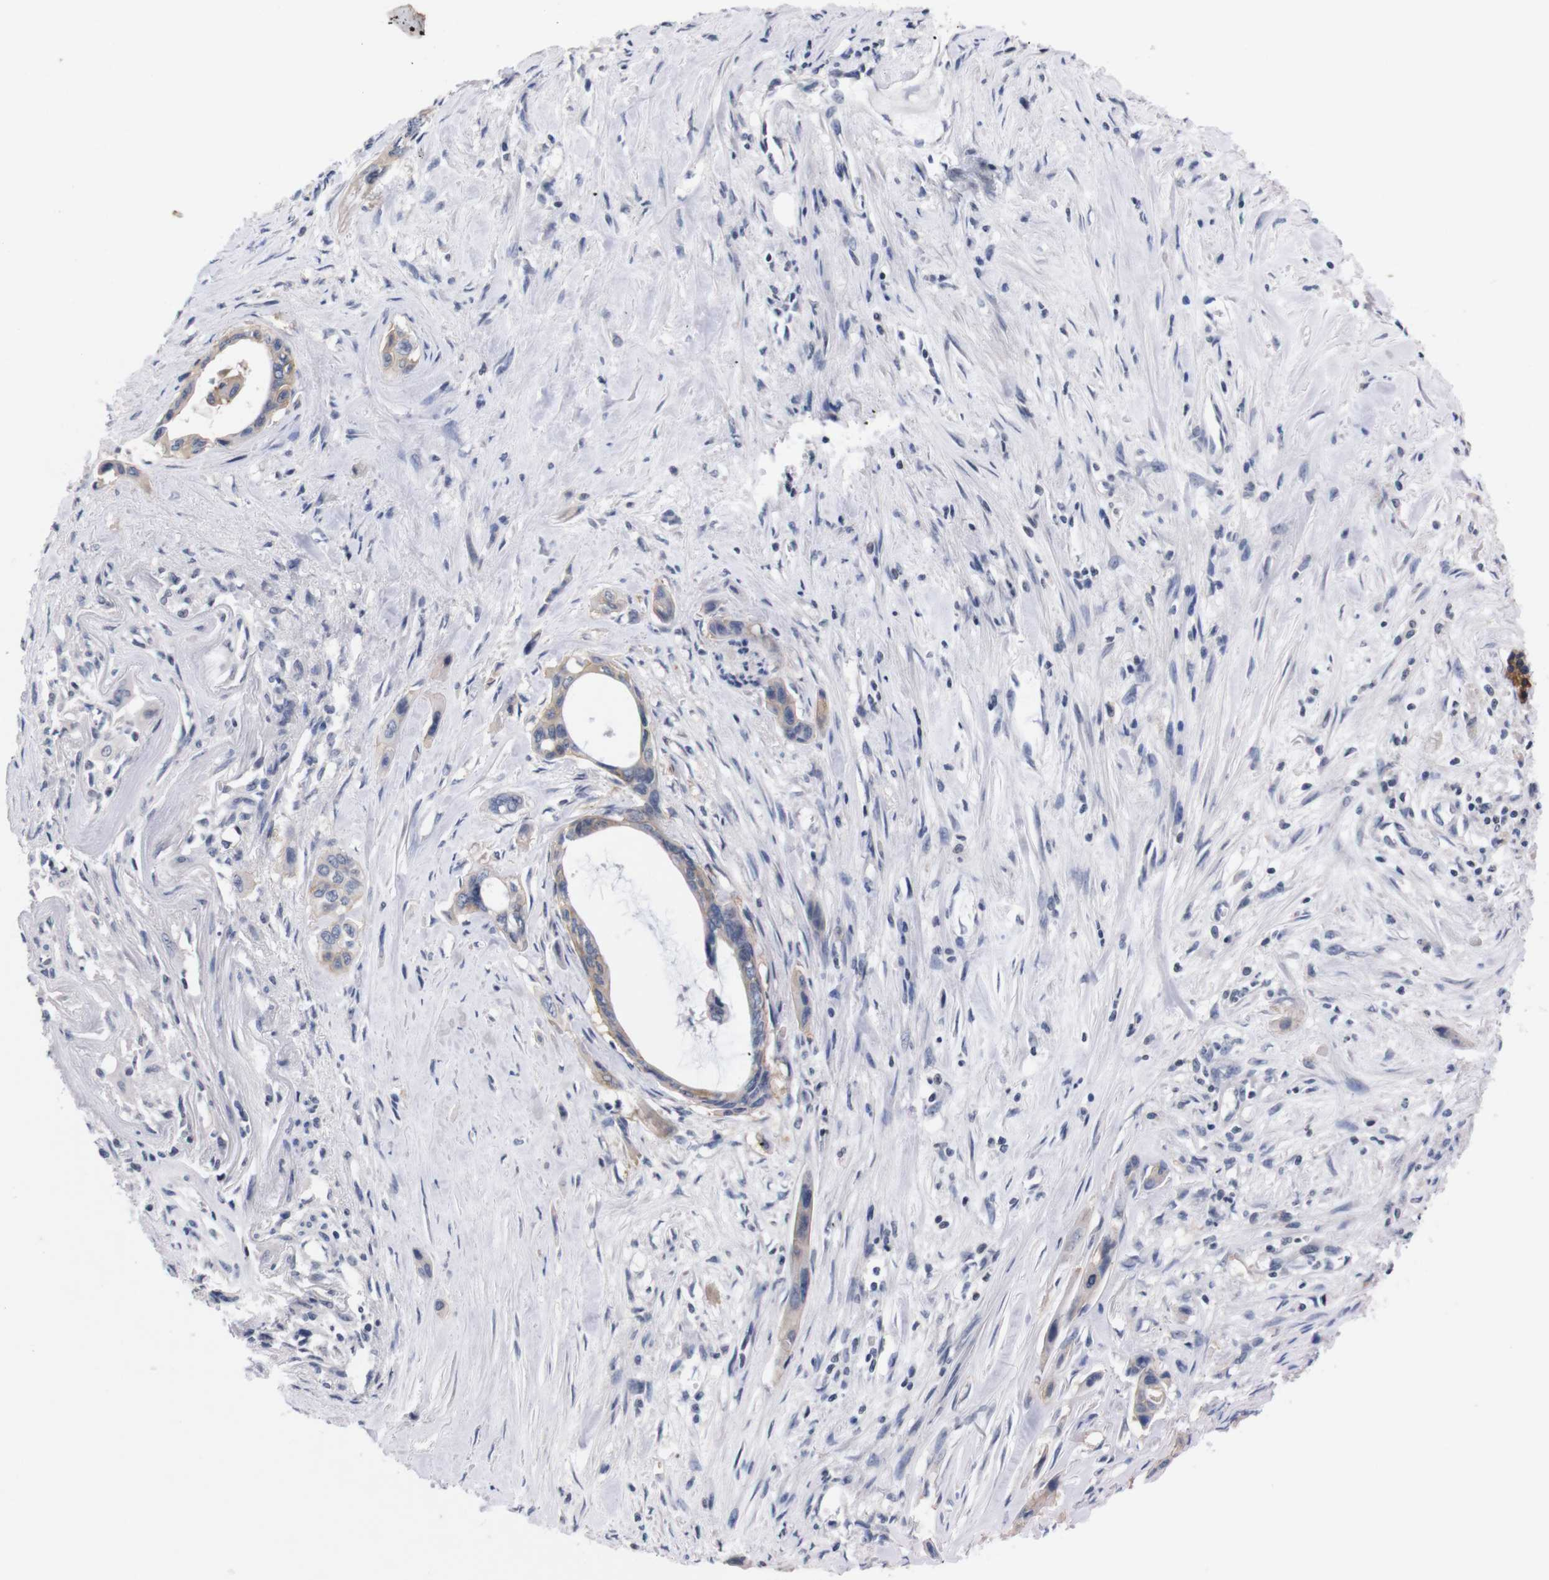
{"staining": {"intensity": "moderate", "quantity": ">75%", "location": "cytoplasmic/membranous"}, "tissue": "pancreatic cancer", "cell_type": "Tumor cells", "image_type": "cancer", "snomed": [{"axis": "morphology", "description": "Adenocarcinoma, NOS"}, {"axis": "topography", "description": "Pancreas"}], "caption": "Adenocarcinoma (pancreatic) was stained to show a protein in brown. There is medium levels of moderate cytoplasmic/membranous staining in about >75% of tumor cells.", "gene": "TNFRSF21", "patient": {"sex": "male", "age": 73}}